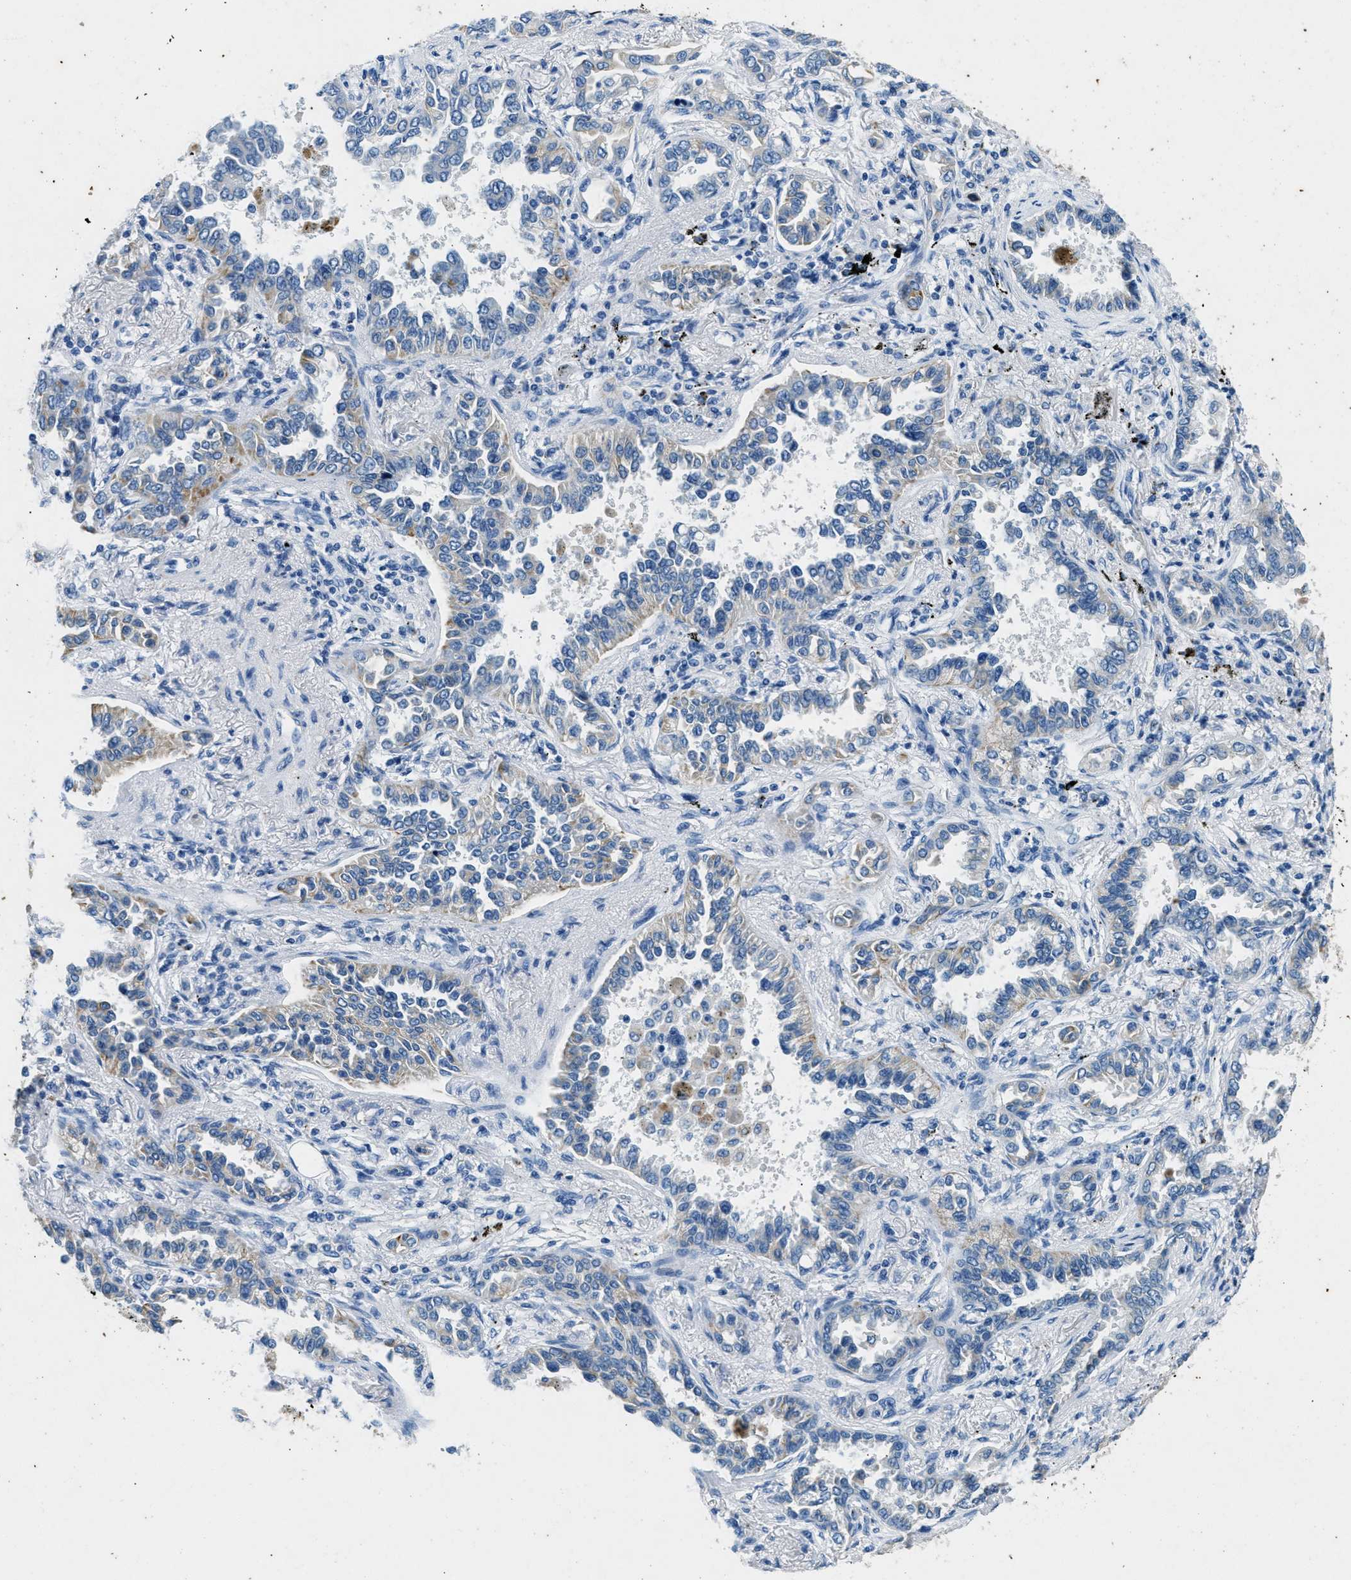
{"staining": {"intensity": "weak", "quantity": "<25%", "location": "cytoplasmic/membranous"}, "tissue": "lung cancer", "cell_type": "Tumor cells", "image_type": "cancer", "snomed": [{"axis": "morphology", "description": "Normal tissue, NOS"}, {"axis": "morphology", "description": "Adenocarcinoma, NOS"}, {"axis": "topography", "description": "Lung"}], "caption": "Immunohistochemistry (IHC) of adenocarcinoma (lung) demonstrates no staining in tumor cells. (Stains: DAB immunohistochemistry (IHC) with hematoxylin counter stain, Microscopy: brightfield microscopy at high magnification).", "gene": "CFAP20", "patient": {"sex": "male", "age": 59}}